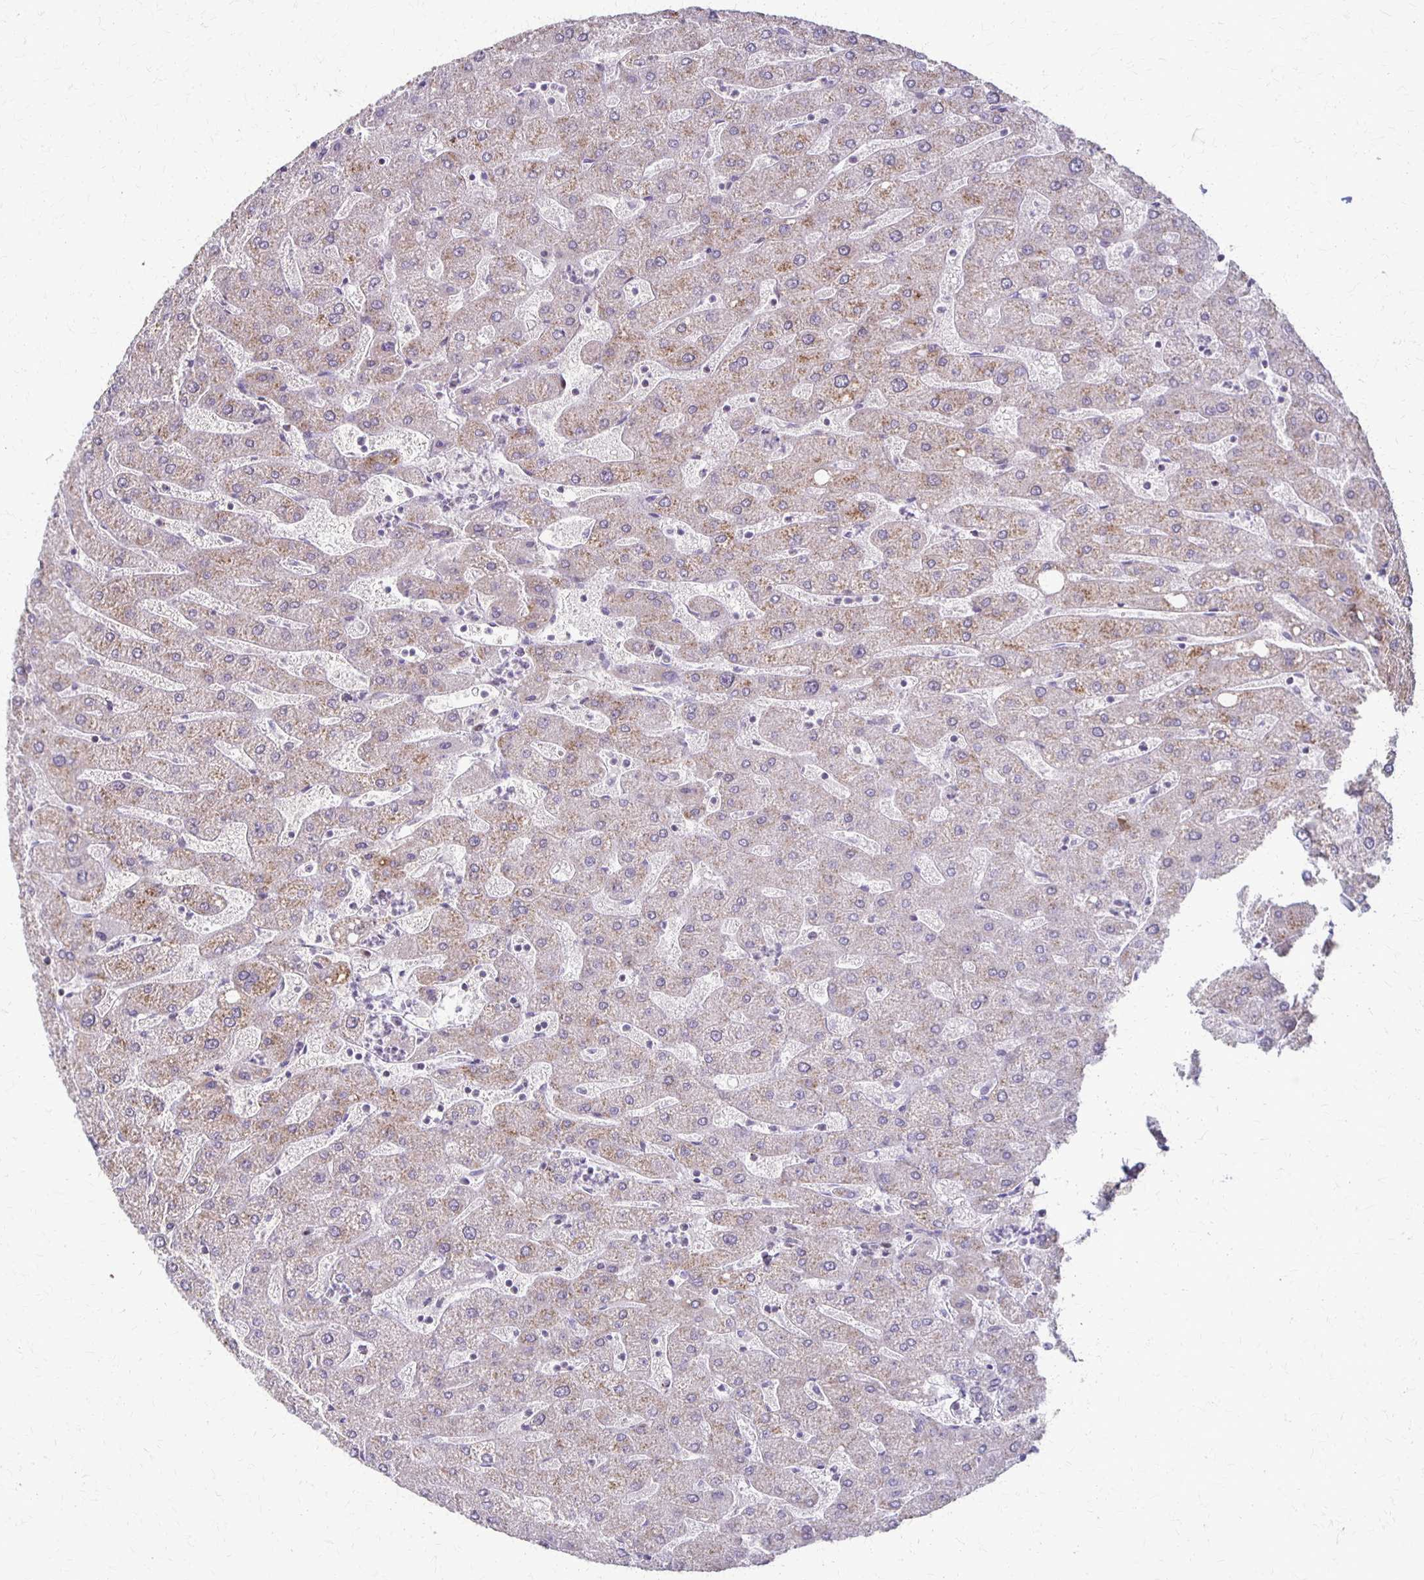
{"staining": {"intensity": "negative", "quantity": "none", "location": "none"}, "tissue": "liver", "cell_type": "Cholangiocytes", "image_type": "normal", "snomed": [{"axis": "morphology", "description": "Normal tissue, NOS"}, {"axis": "topography", "description": "Liver"}], "caption": "Immunohistochemistry (IHC) histopathology image of benign human liver stained for a protein (brown), which reveals no expression in cholangiocytes.", "gene": "SLC35E2B", "patient": {"sex": "male", "age": 67}}